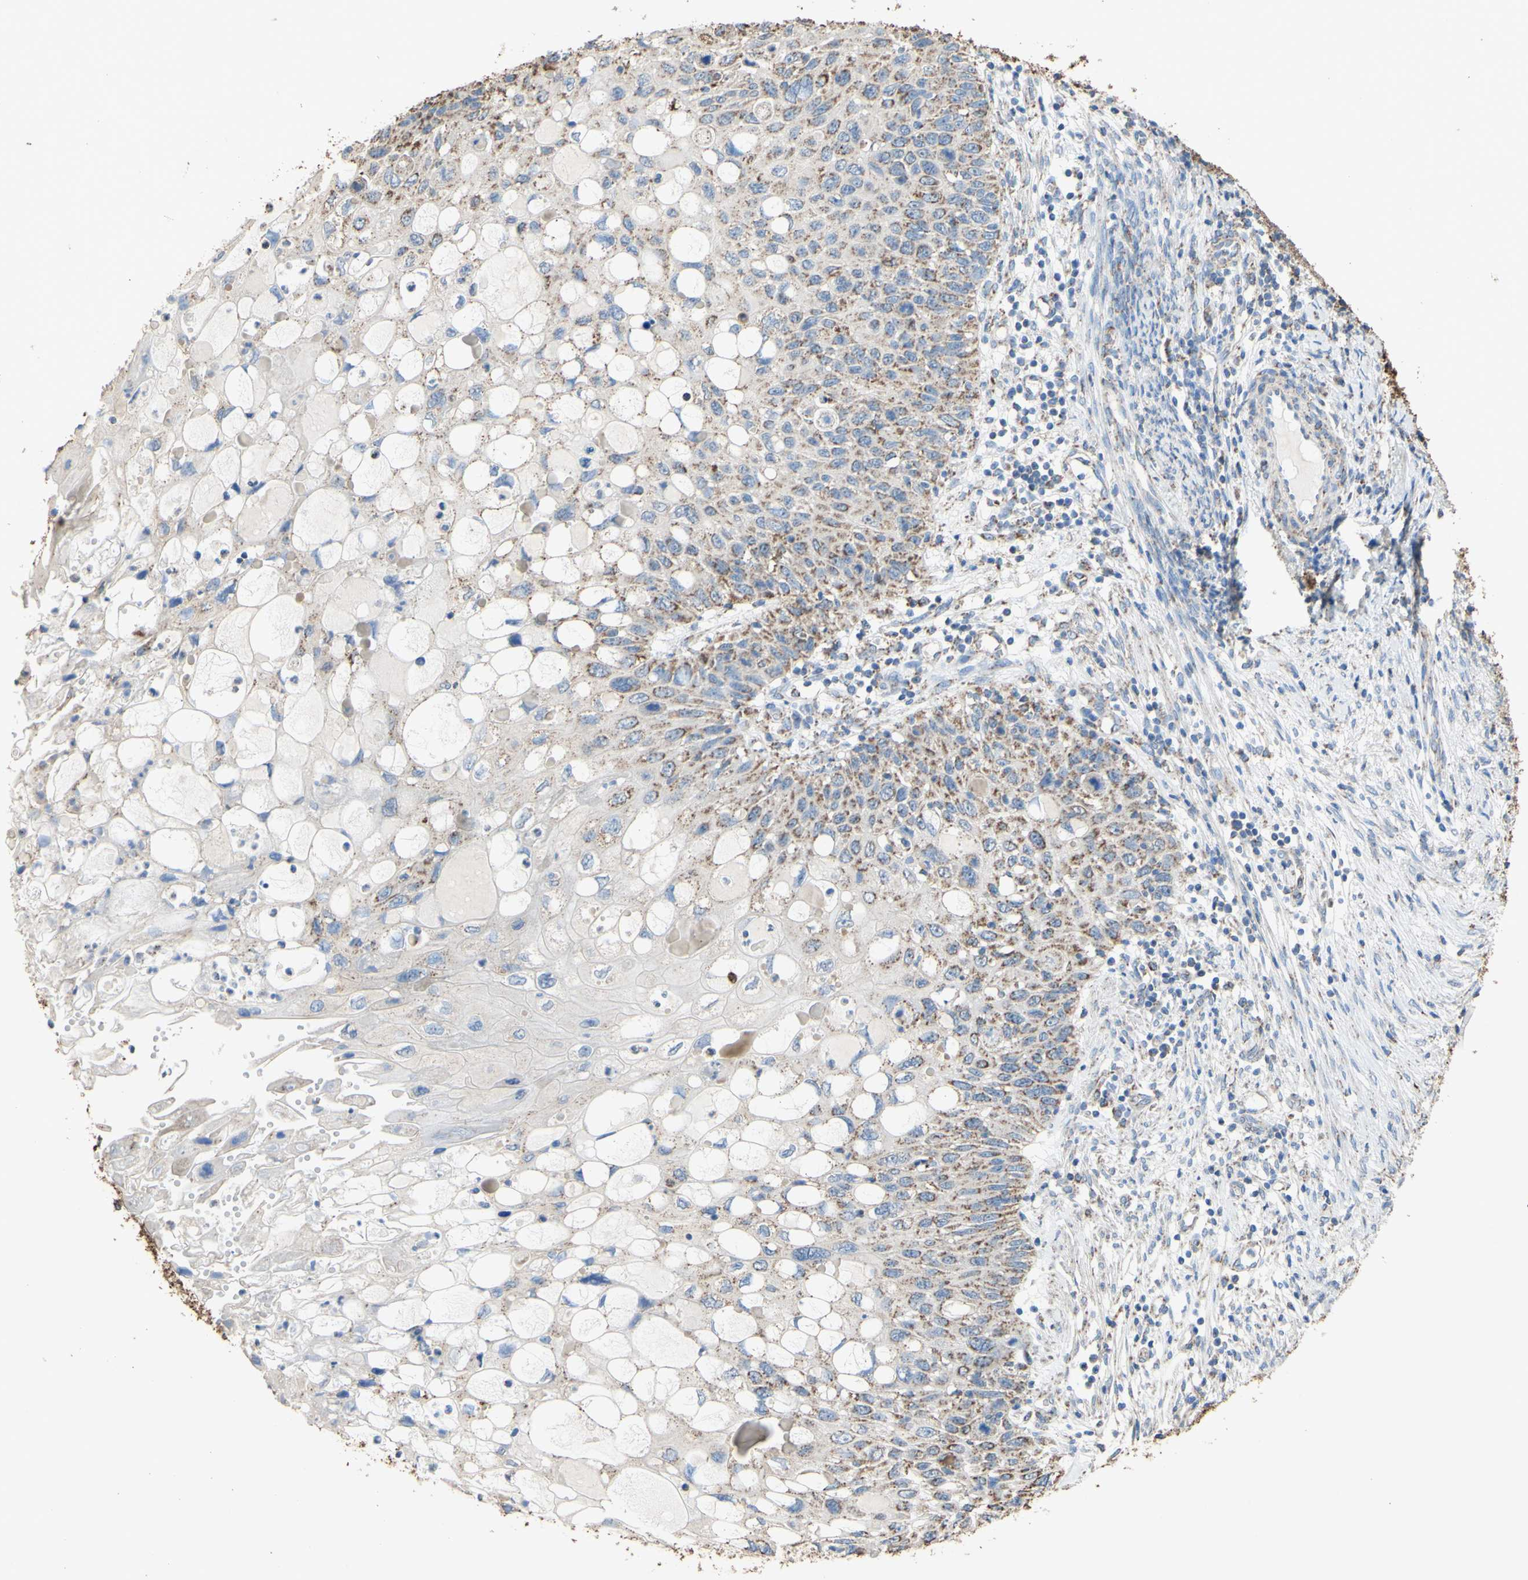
{"staining": {"intensity": "weak", "quantity": "25%-75%", "location": "cytoplasmic/membranous"}, "tissue": "cervical cancer", "cell_type": "Tumor cells", "image_type": "cancer", "snomed": [{"axis": "morphology", "description": "Squamous cell carcinoma, NOS"}, {"axis": "topography", "description": "Cervix"}], "caption": "Human cervical cancer stained with a protein marker reveals weak staining in tumor cells.", "gene": "CMKLR2", "patient": {"sex": "female", "age": 70}}